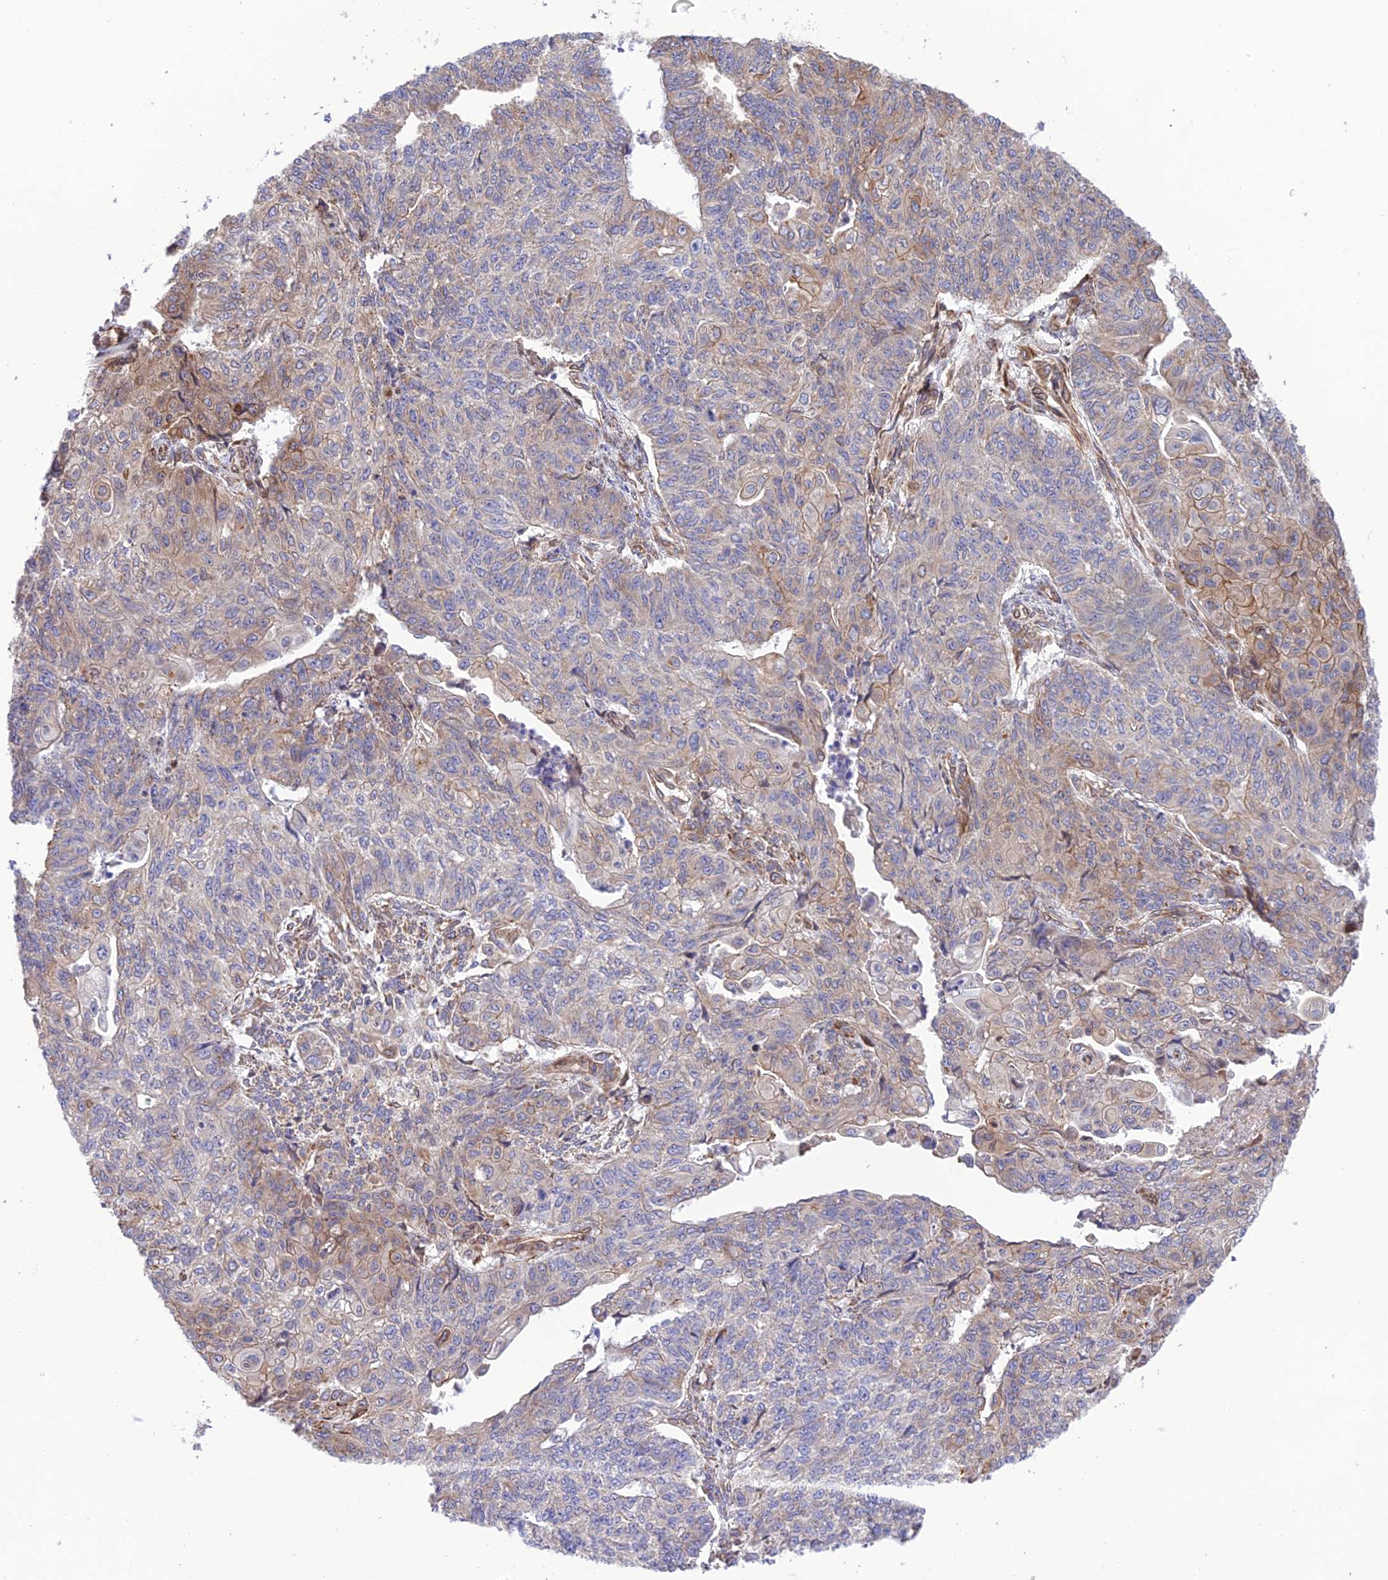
{"staining": {"intensity": "weak", "quantity": "<25%", "location": "cytoplasmic/membranous"}, "tissue": "endometrial cancer", "cell_type": "Tumor cells", "image_type": "cancer", "snomed": [{"axis": "morphology", "description": "Adenocarcinoma, NOS"}, {"axis": "topography", "description": "Endometrium"}], "caption": "High power microscopy histopathology image of an immunohistochemistry photomicrograph of endometrial cancer, revealing no significant positivity in tumor cells. The staining is performed using DAB brown chromogen with nuclei counter-stained in using hematoxylin.", "gene": "EXOC3L4", "patient": {"sex": "female", "age": 32}}